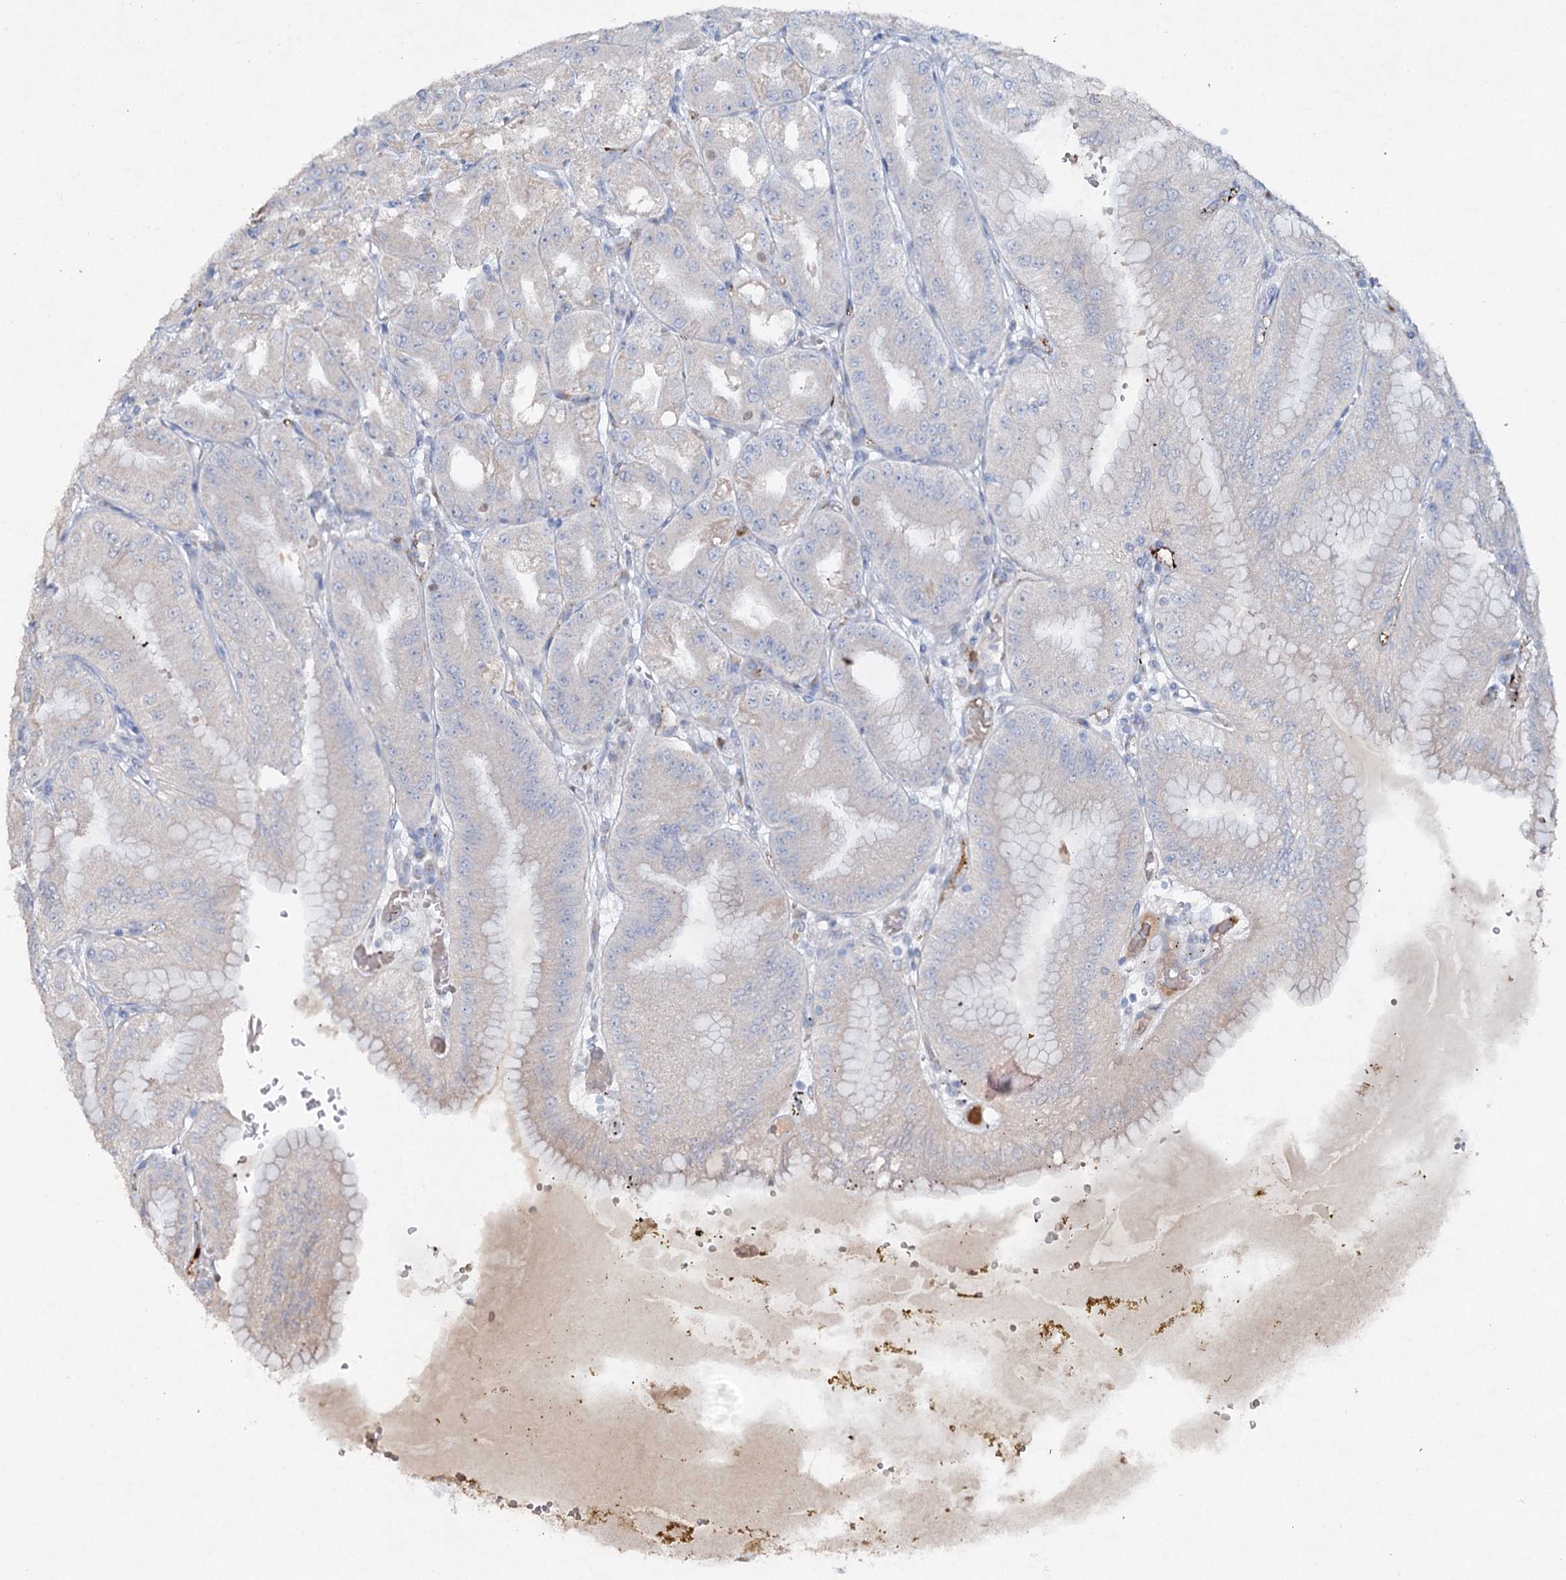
{"staining": {"intensity": "strong", "quantity": "<25%", "location": "cytoplasmic/membranous"}, "tissue": "stomach", "cell_type": "Glandular cells", "image_type": "normal", "snomed": [{"axis": "morphology", "description": "Normal tissue, NOS"}, {"axis": "topography", "description": "Stomach, upper"}, {"axis": "topography", "description": "Stomach, lower"}], "caption": "A micrograph of stomach stained for a protein exhibits strong cytoplasmic/membranous brown staining in glandular cells. The staining is performed using DAB (3,3'-diaminobenzidine) brown chromogen to label protein expression. The nuclei are counter-stained blue using hematoxylin.", "gene": "RFX6", "patient": {"sex": "male", "age": 71}}